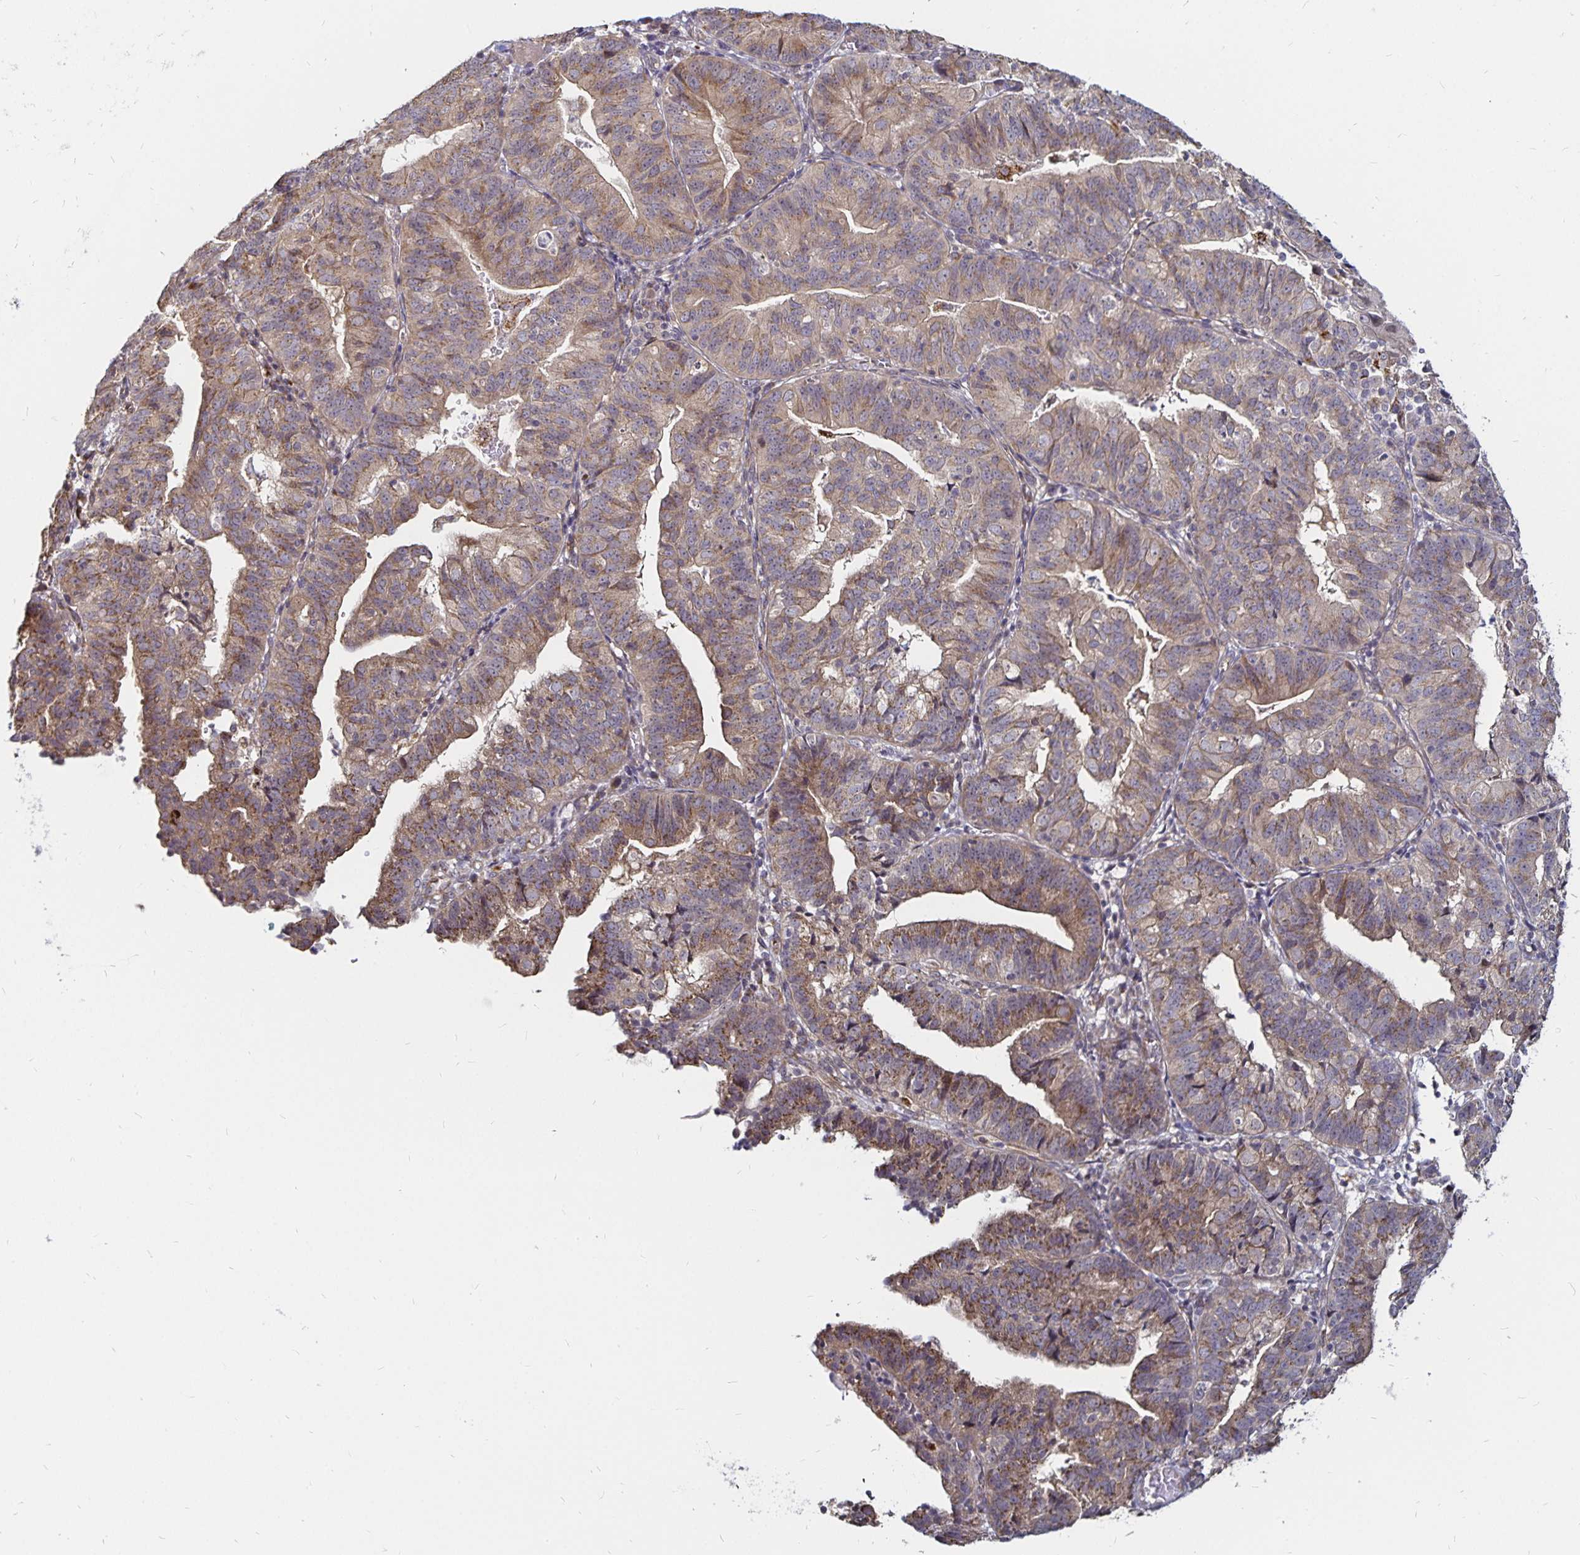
{"staining": {"intensity": "moderate", "quantity": ">75%", "location": "cytoplasmic/membranous"}, "tissue": "endometrial cancer", "cell_type": "Tumor cells", "image_type": "cancer", "snomed": [{"axis": "morphology", "description": "Adenocarcinoma, NOS"}, {"axis": "topography", "description": "Endometrium"}], "caption": "This is an image of immunohistochemistry (IHC) staining of endometrial cancer, which shows moderate expression in the cytoplasmic/membranous of tumor cells.", "gene": "CYP27A1", "patient": {"sex": "female", "age": 56}}